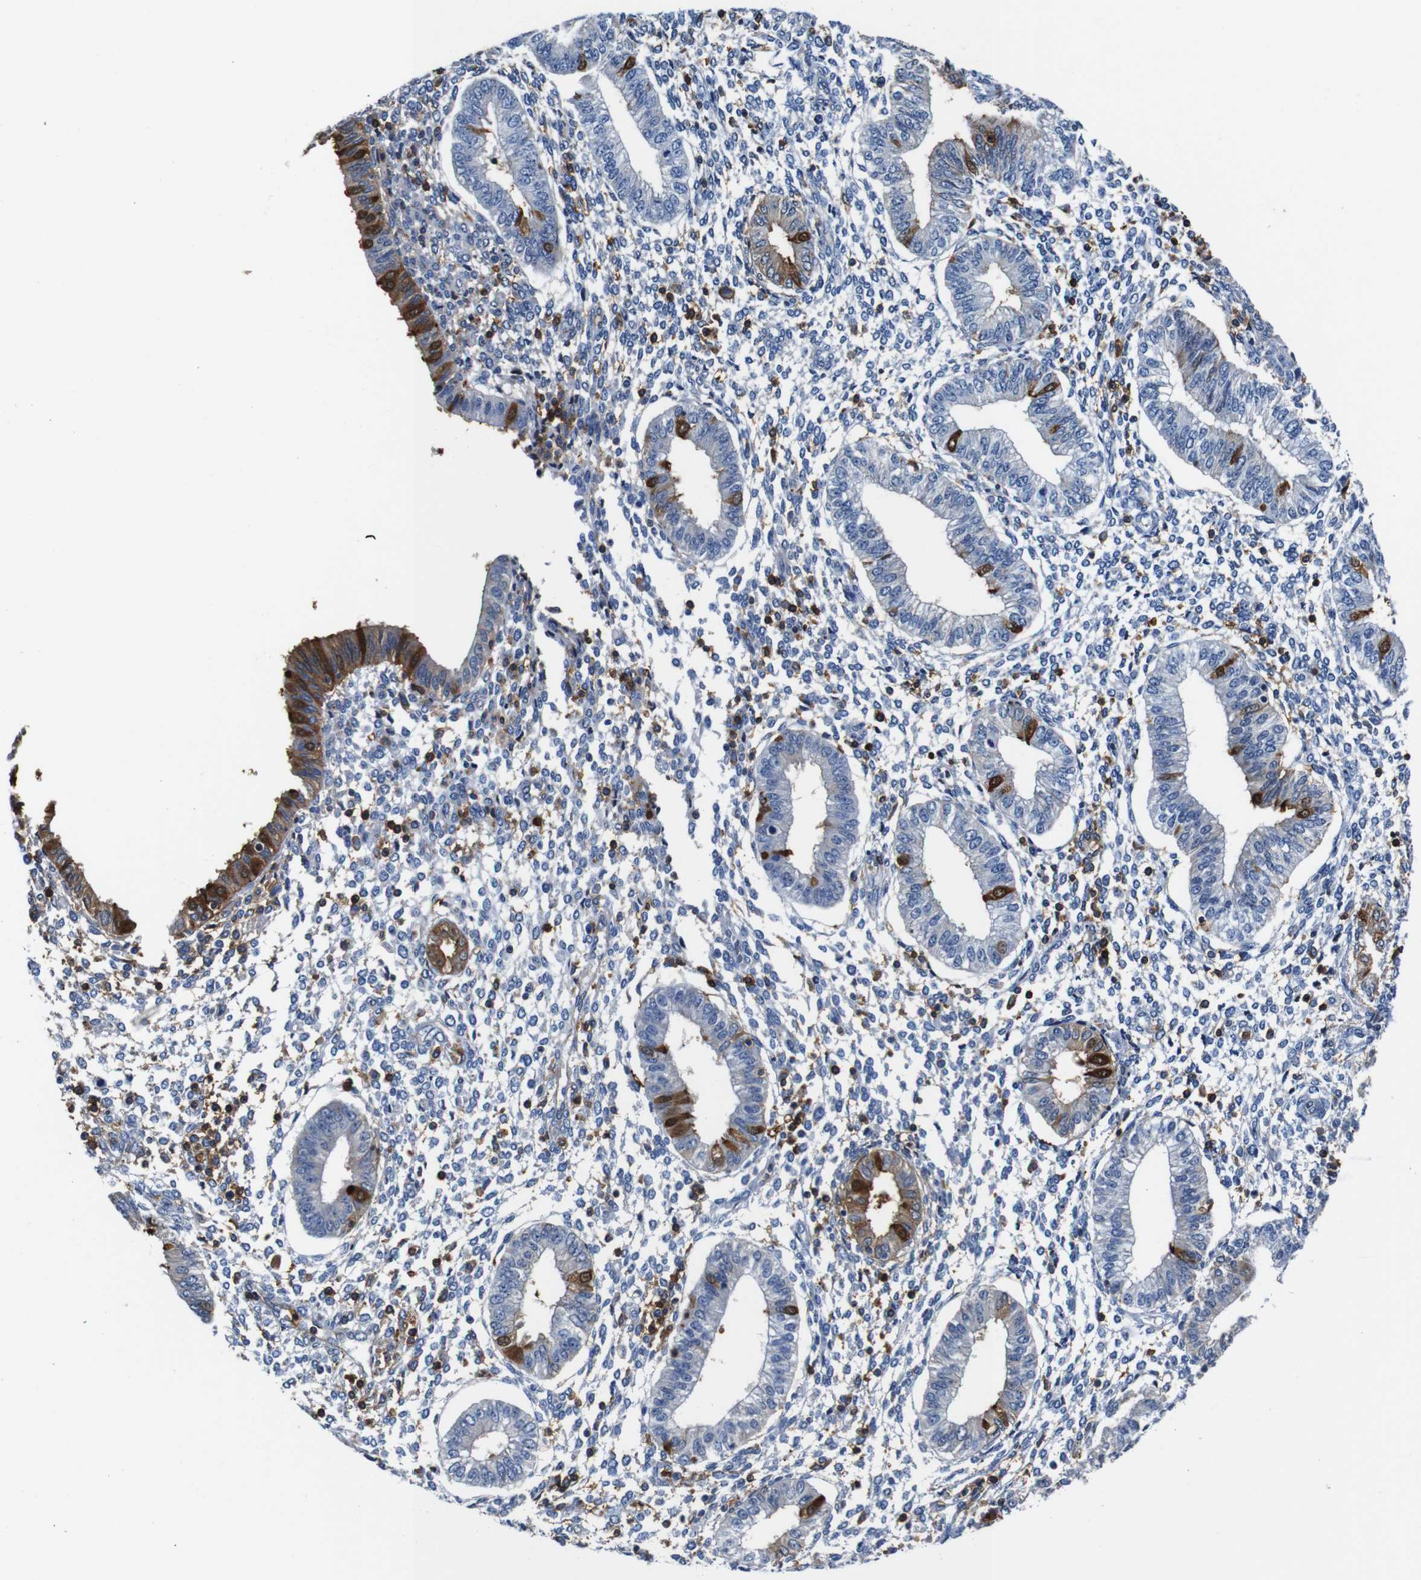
{"staining": {"intensity": "negative", "quantity": "none", "location": "none"}, "tissue": "endometrium", "cell_type": "Cells in endometrial stroma", "image_type": "normal", "snomed": [{"axis": "morphology", "description": "Normal tissue, NOS"}, {"axis": "topography", "description": "Endometrium"}], "caption": "Endometrium stained for a protein using immunohistochemistry demonstrates no positivity cells in endometrial stroma.", "gene": "ANXA1", "patient": {"sex": "female", "age": 50}}